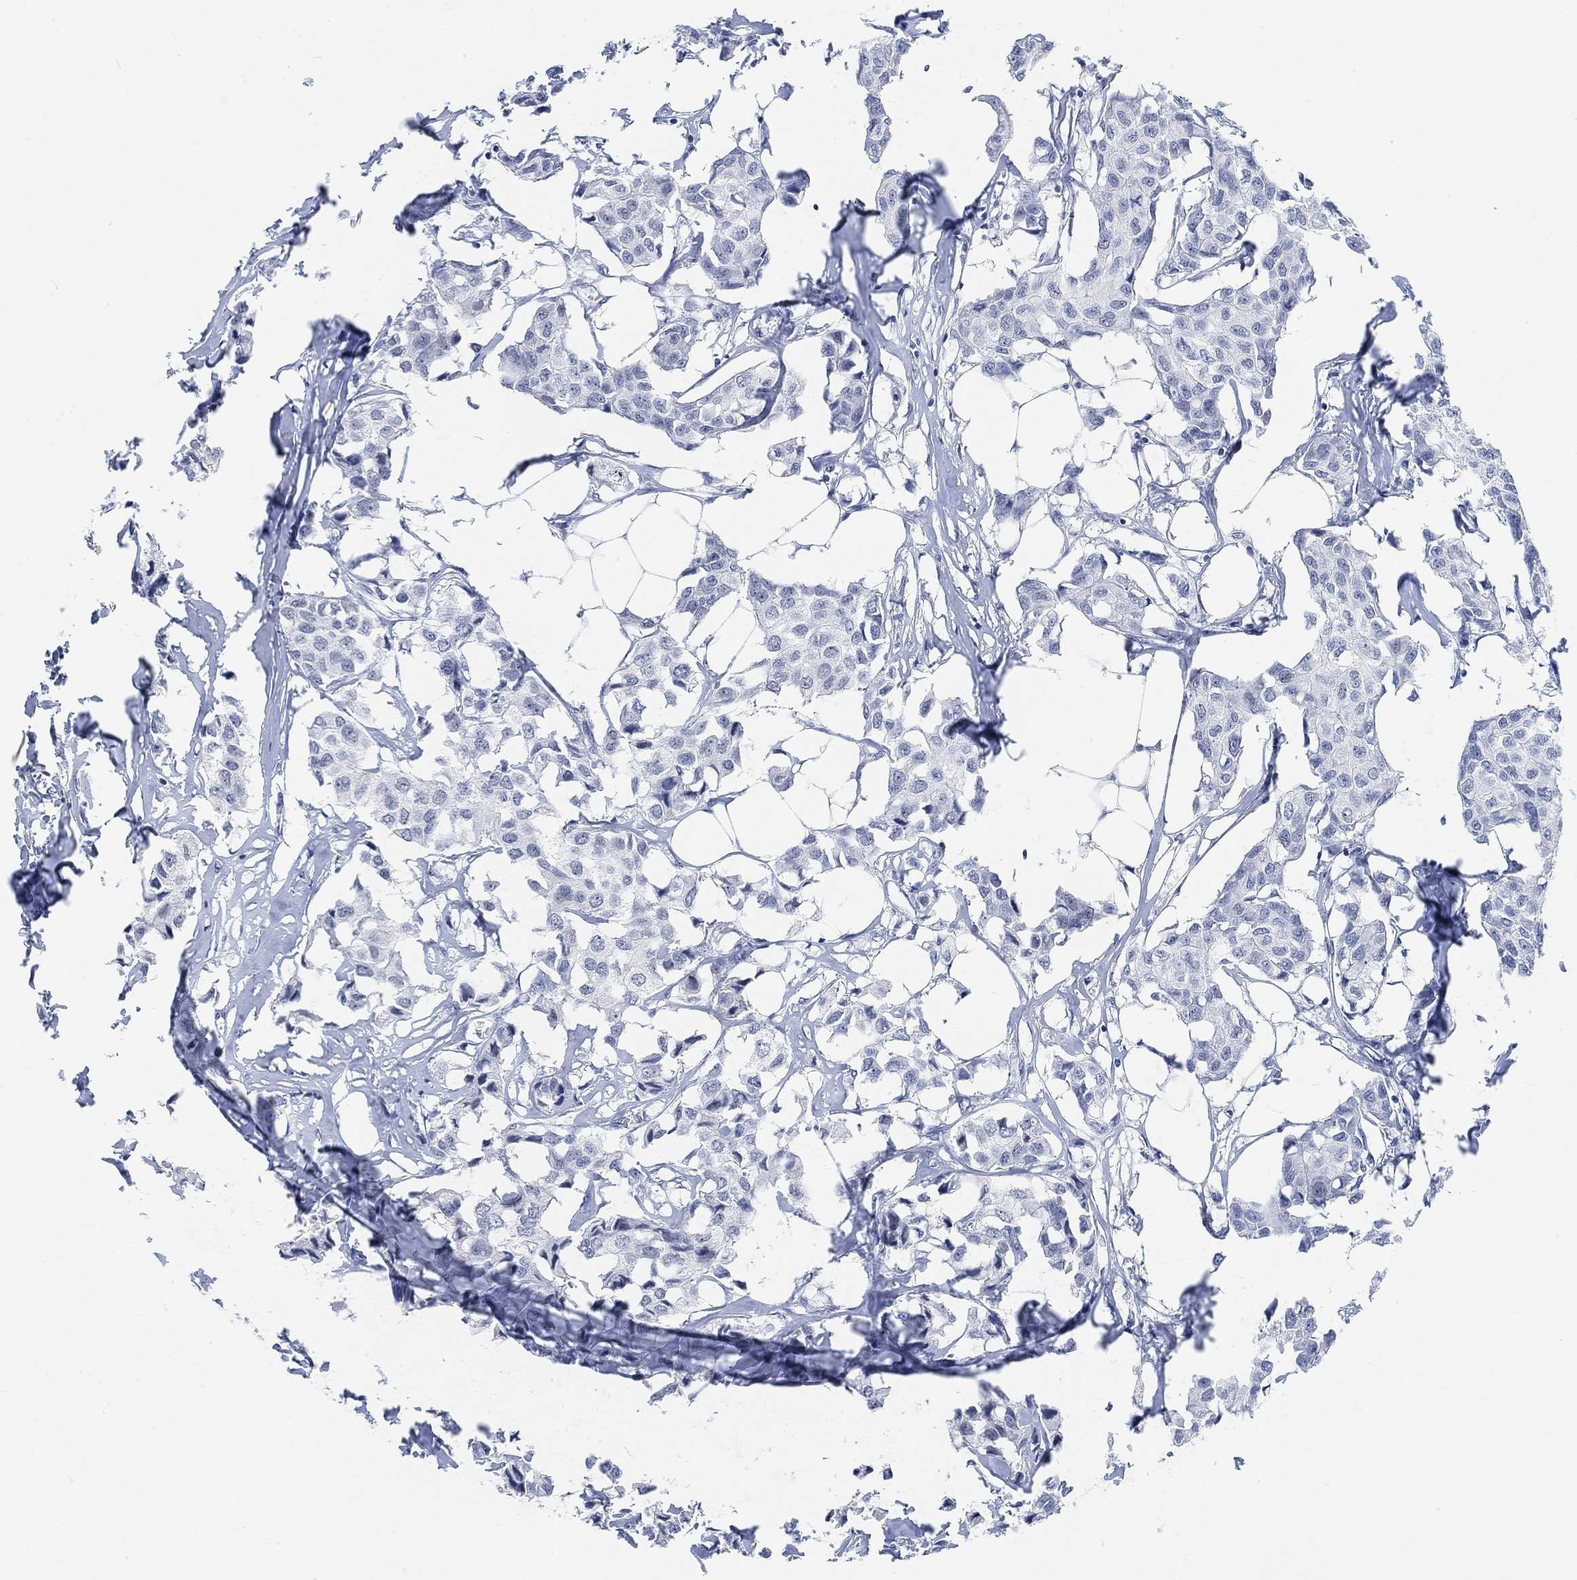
{"staining": {"intensity": "negative", "quantity": "none", "location": "none"}, "tissue": "breast cancer", "cell_type": "Tumor cells", "image_type": "cancer", "snomed": [{"axis": "morphology", "description": "Duct carcinoma"}, {"axis": "topography", "description": "Breast"}], "caption": "Immunohistochemistry of human breast cancer demonstrates no positivity in tumor cells. (DAB immunohistochemistry (IHC) with hematoxylin counter stain).", "gene": "PURG", "patient": {"sex": "female", "age": 80}}